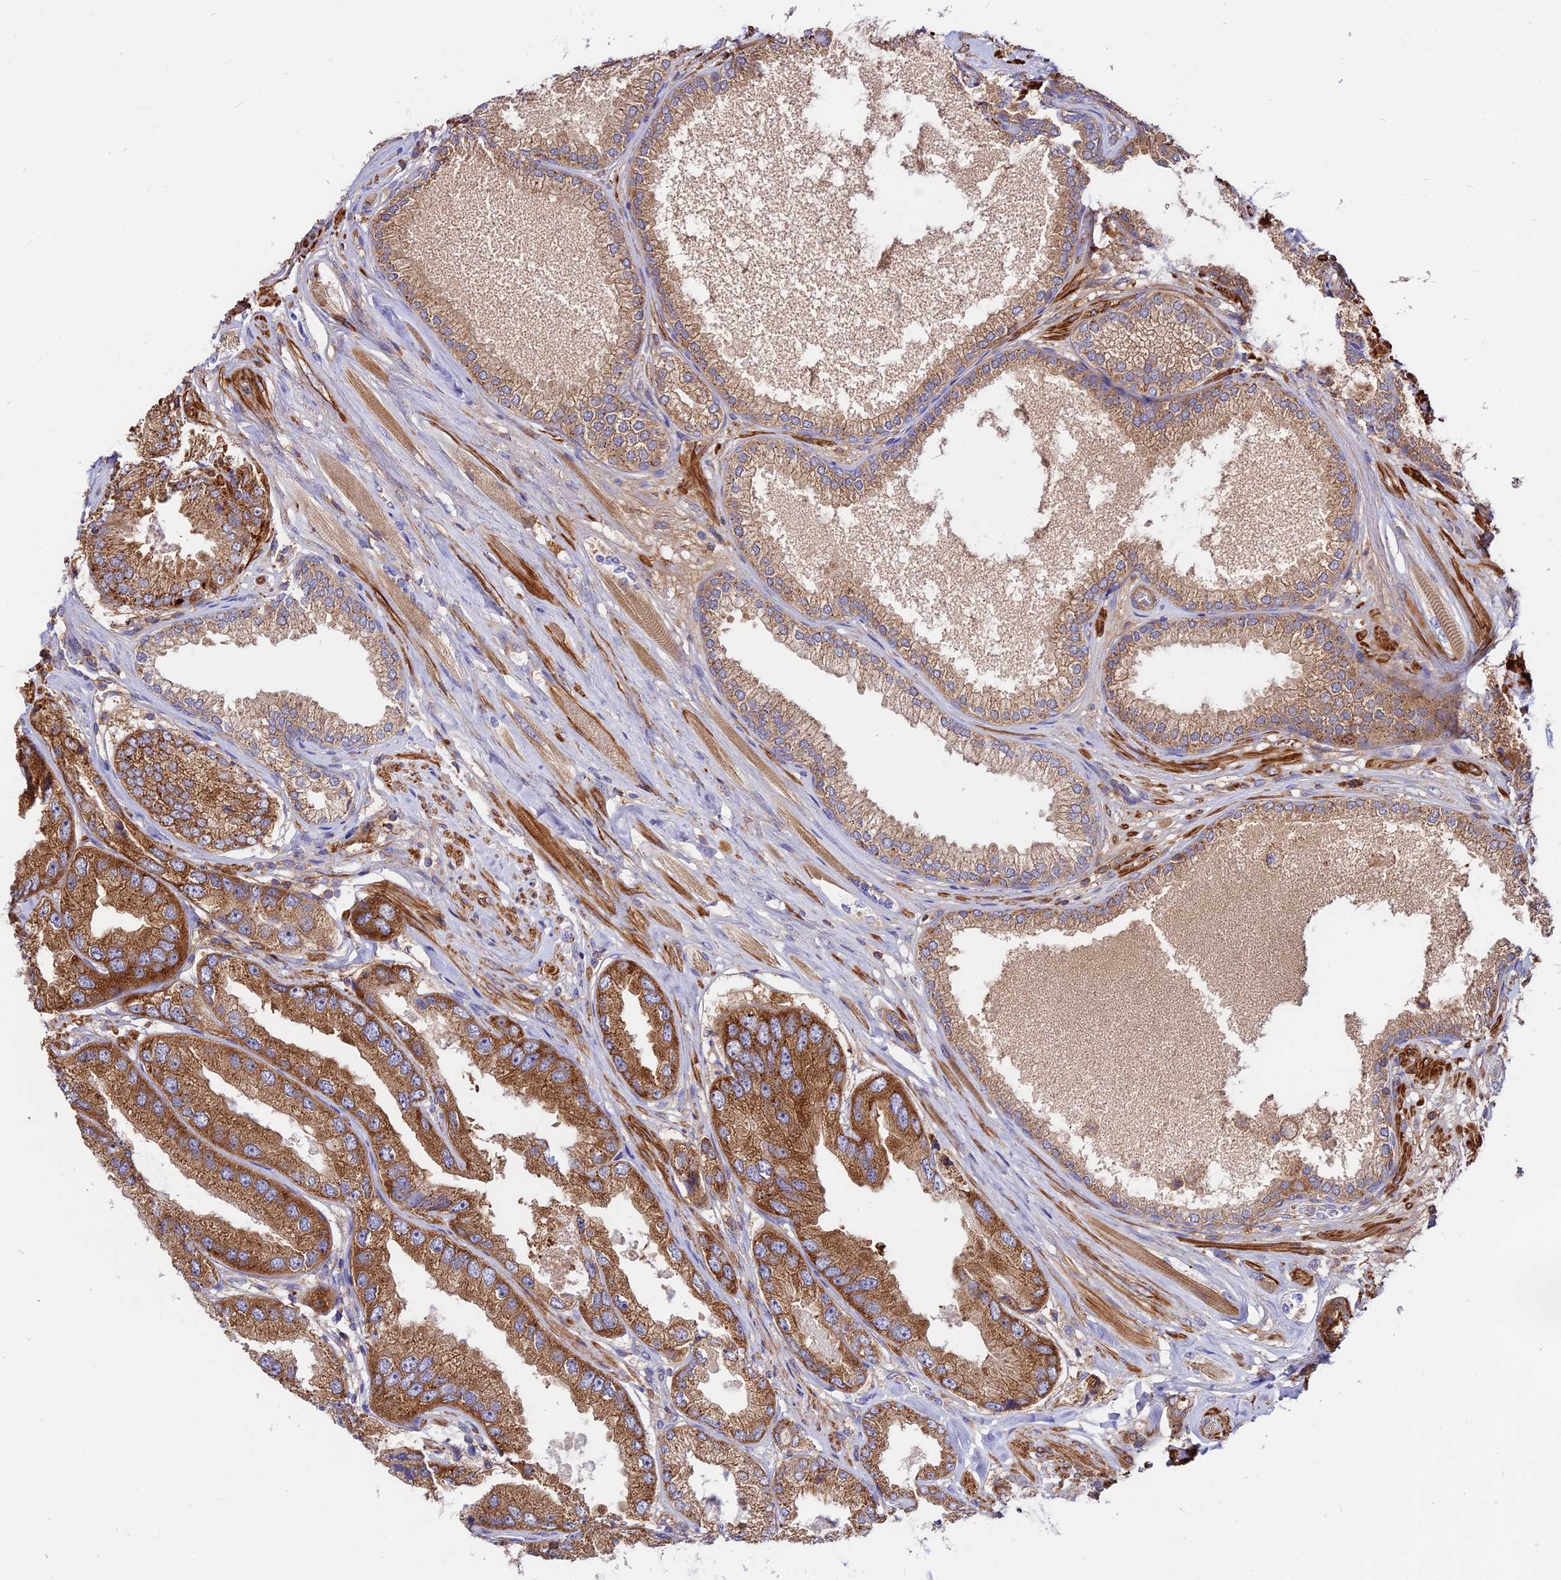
{"staining": {"intensity": "moderate", "quantity": ">75%", "location": "cytoplasmic/membranous"}, "tissue": "prostate cancer", "cell_type": "Tumor cells", "image_type": "cancer", "snomed": [{"axis": "morphology", "description": "Adenocarcinoma, High grade"}, {"axis": "topography", "description": "Prostate"}], "caption": "Prostate cancer stained with a protein marker reveals moderate staining in tumor cells.", "gene": "PYM1", "patient": {"sex": "male", "age": 71}}